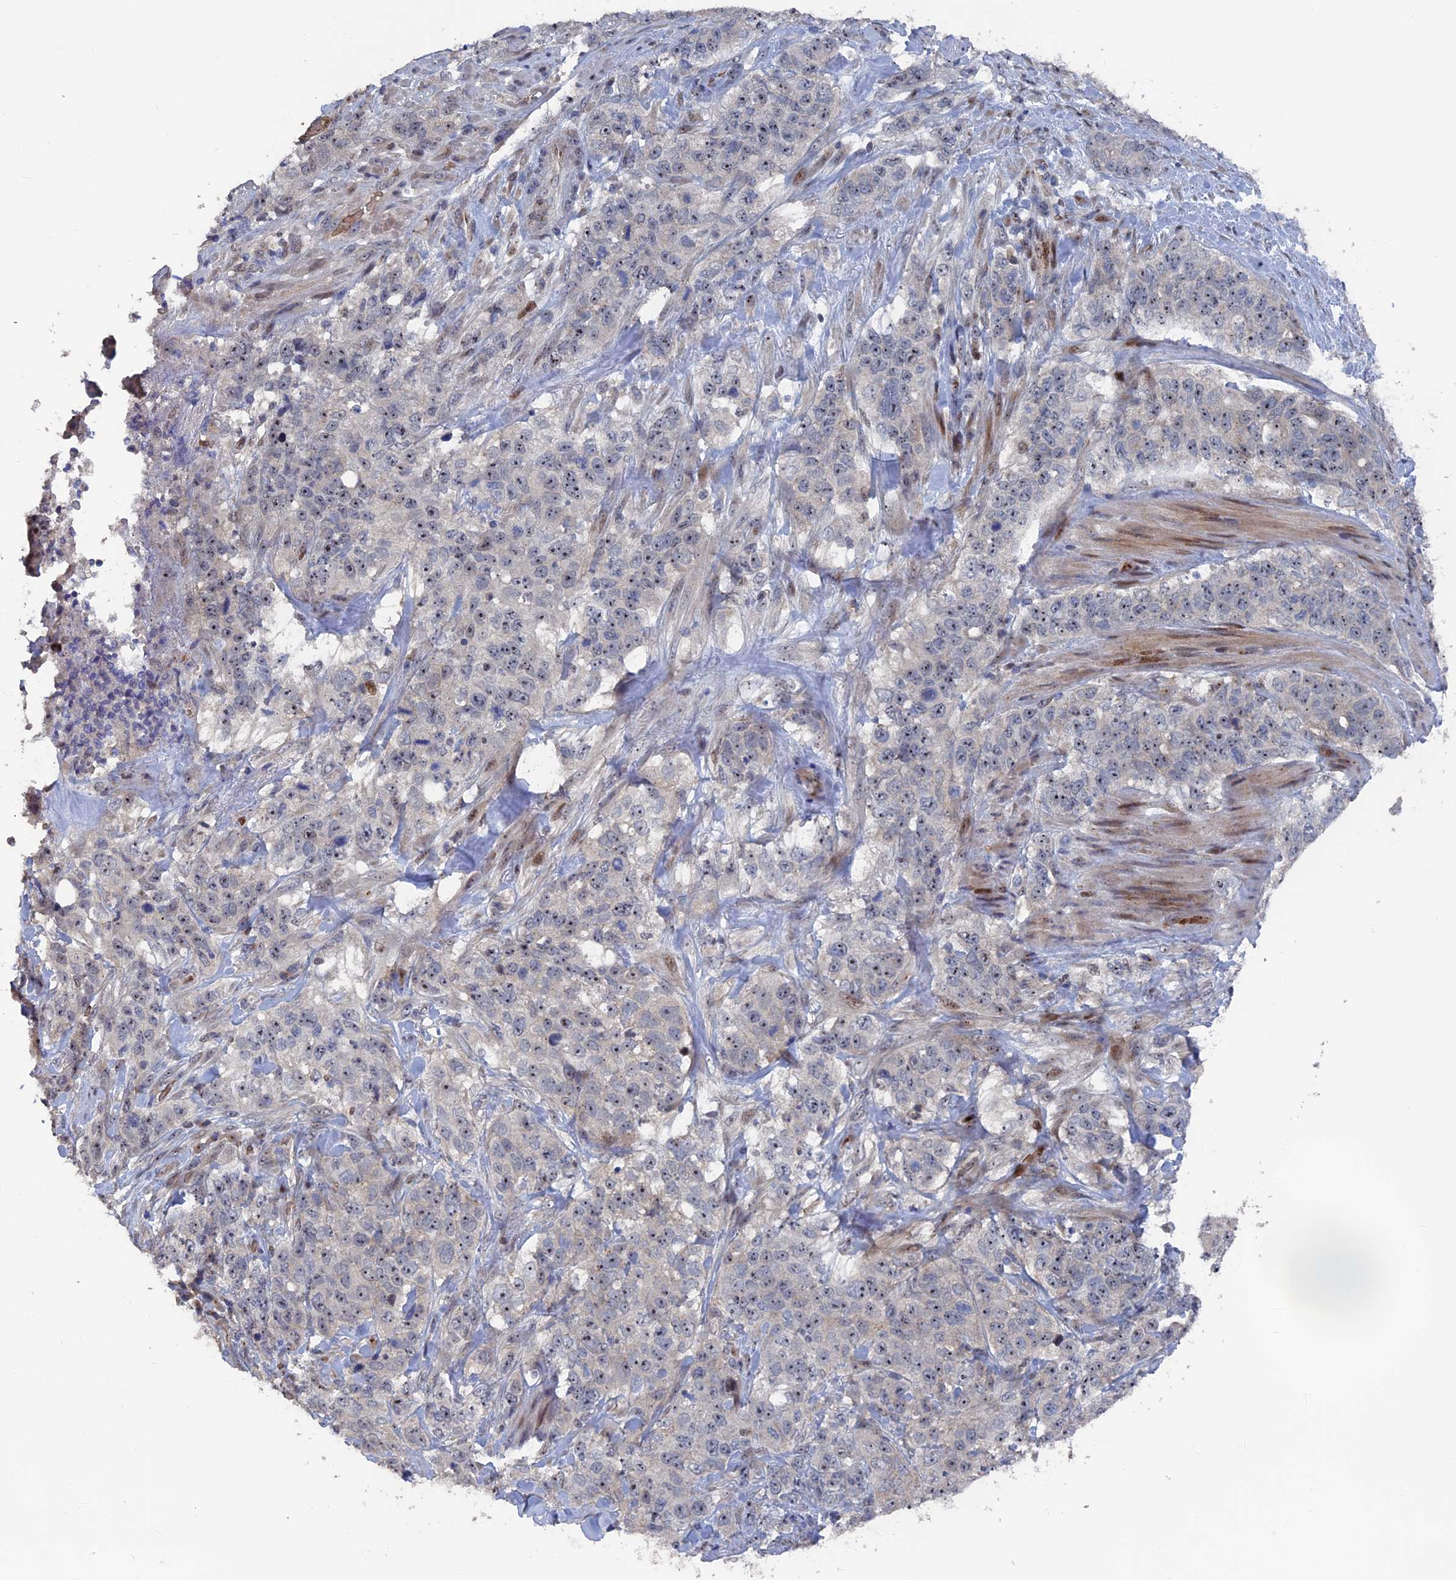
{"staining": {"intensity": "moderate", "quantity": "<25%", "location": "nuclear"}, "tissue": "stomach cancer", "cell_type": "Tumor cells", "image_type": "cancer", "snomed": [{"axis": "morphology", "description": "Adenocarcinoma, NOS"}, {"axis": "topography", "description": "Stomach"}], "caption": "Immunohistochemistry (IHC) histopathology image of stomach cancer (adenocarcinoma) stained for a protein (brown), which exhibits low levels of moderate nuclear expression in approximately <25% of tumor cells.", "gene": "SH3D21", "patient": {"sex": "male", "age": 48}}